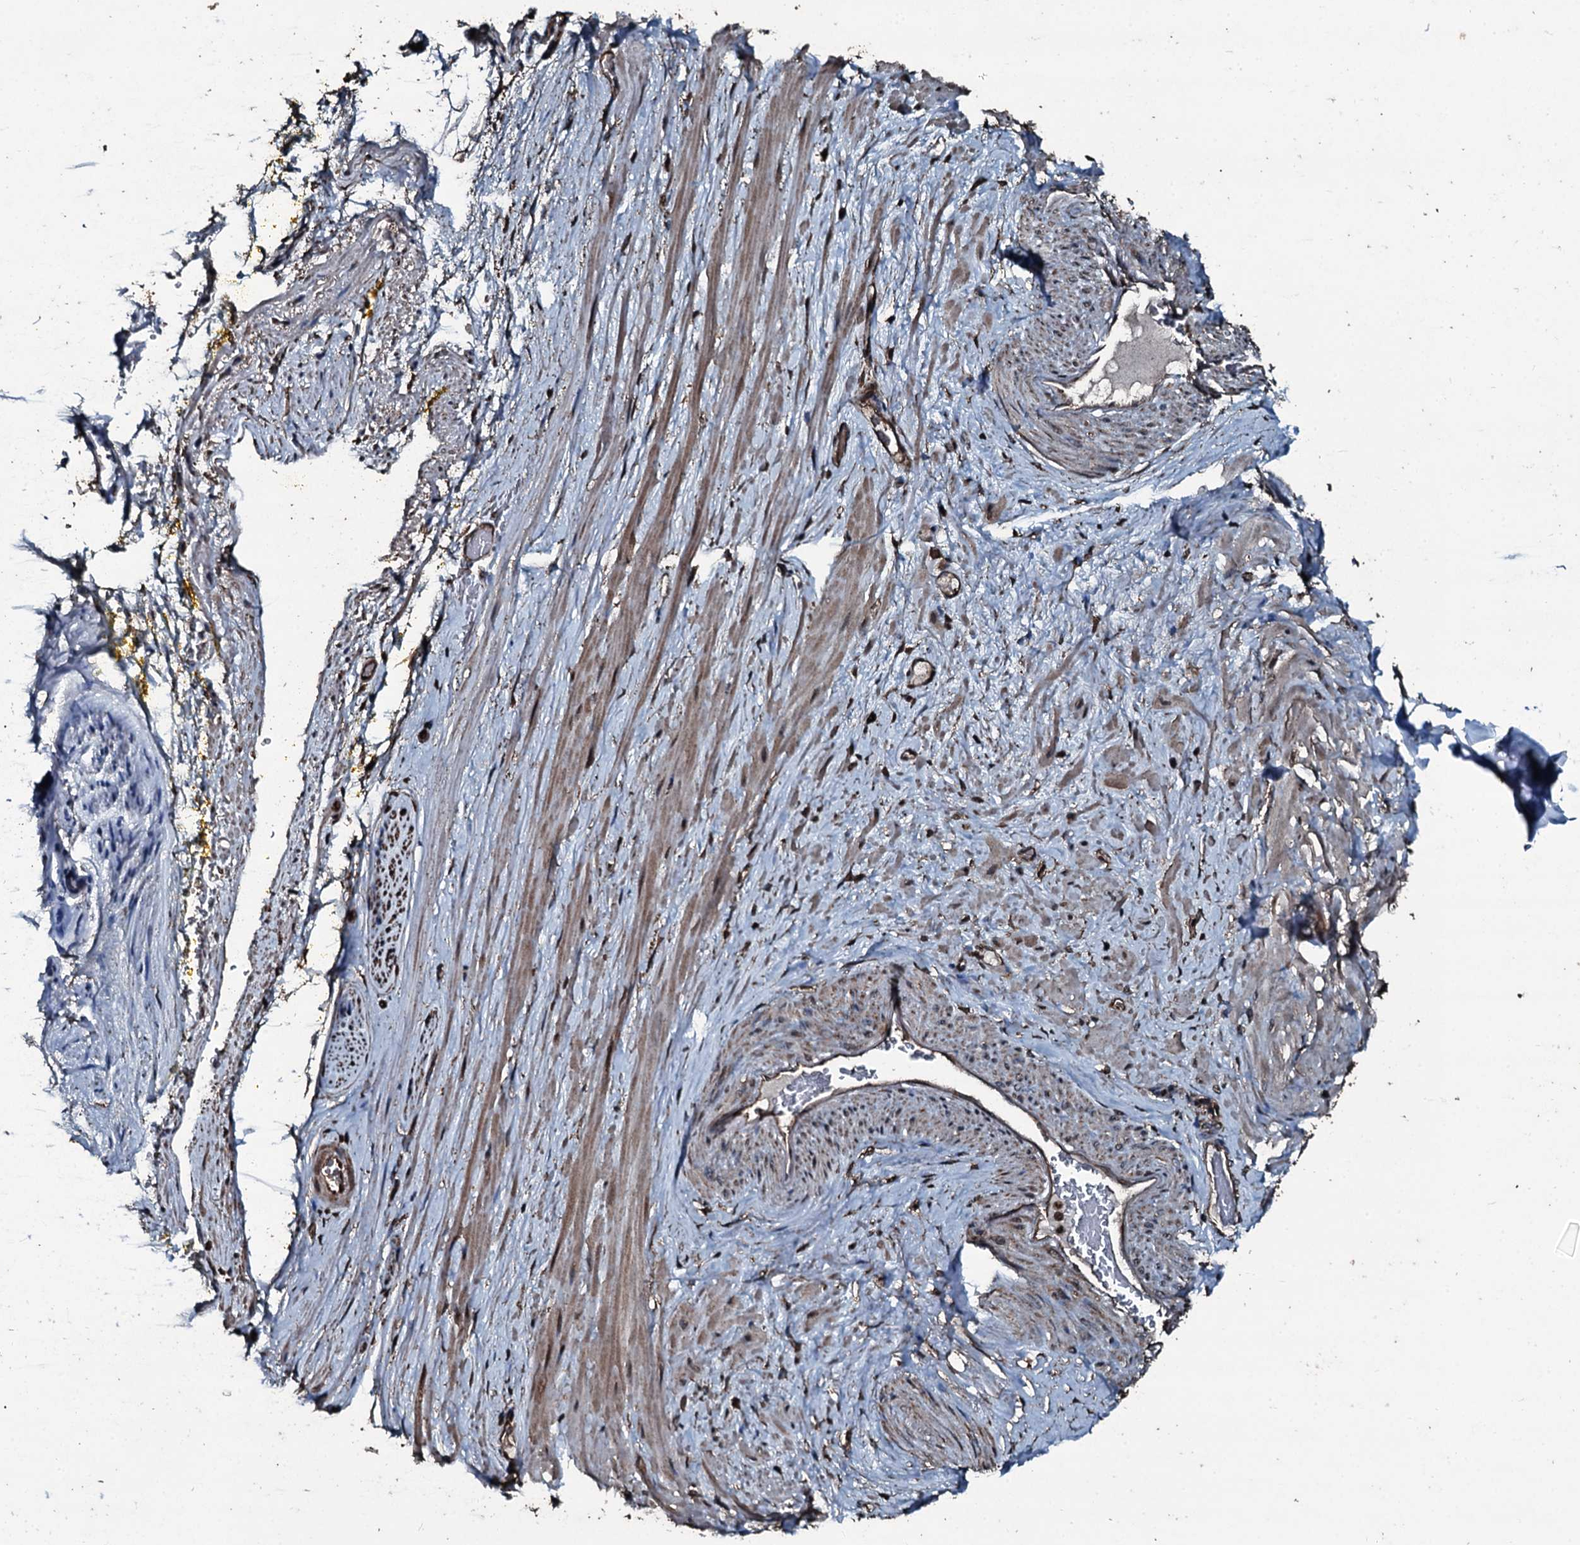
{"staining": {"intensity": "strong", "quantity": ">75%", "location": "cytoplasmic/membranous"}, "tissue": "adipose tissue", "cell_type": "Adipocytes", "image_type": "normal", "snomed": [{"axis": "morphology", "description": "Normal tissue, NOS"}, {"axis": "morphology", "description": "Adenocarcinoma, Low grade"}, {"axis": "topography", "description": "Prostate"}, {"axis": "topography", "description": "Peripheral nerve tissue"}], "caption": "DAB (3,3'-diaminobenzidine) immunohistochemical staining of normal adipose tissue demonstrates strong cytoplasmic/membranous protein positivity in approximately >75% of adipocytes.", "gene": "FAAP24", "patient": {"sex": "male", "age": 63}}